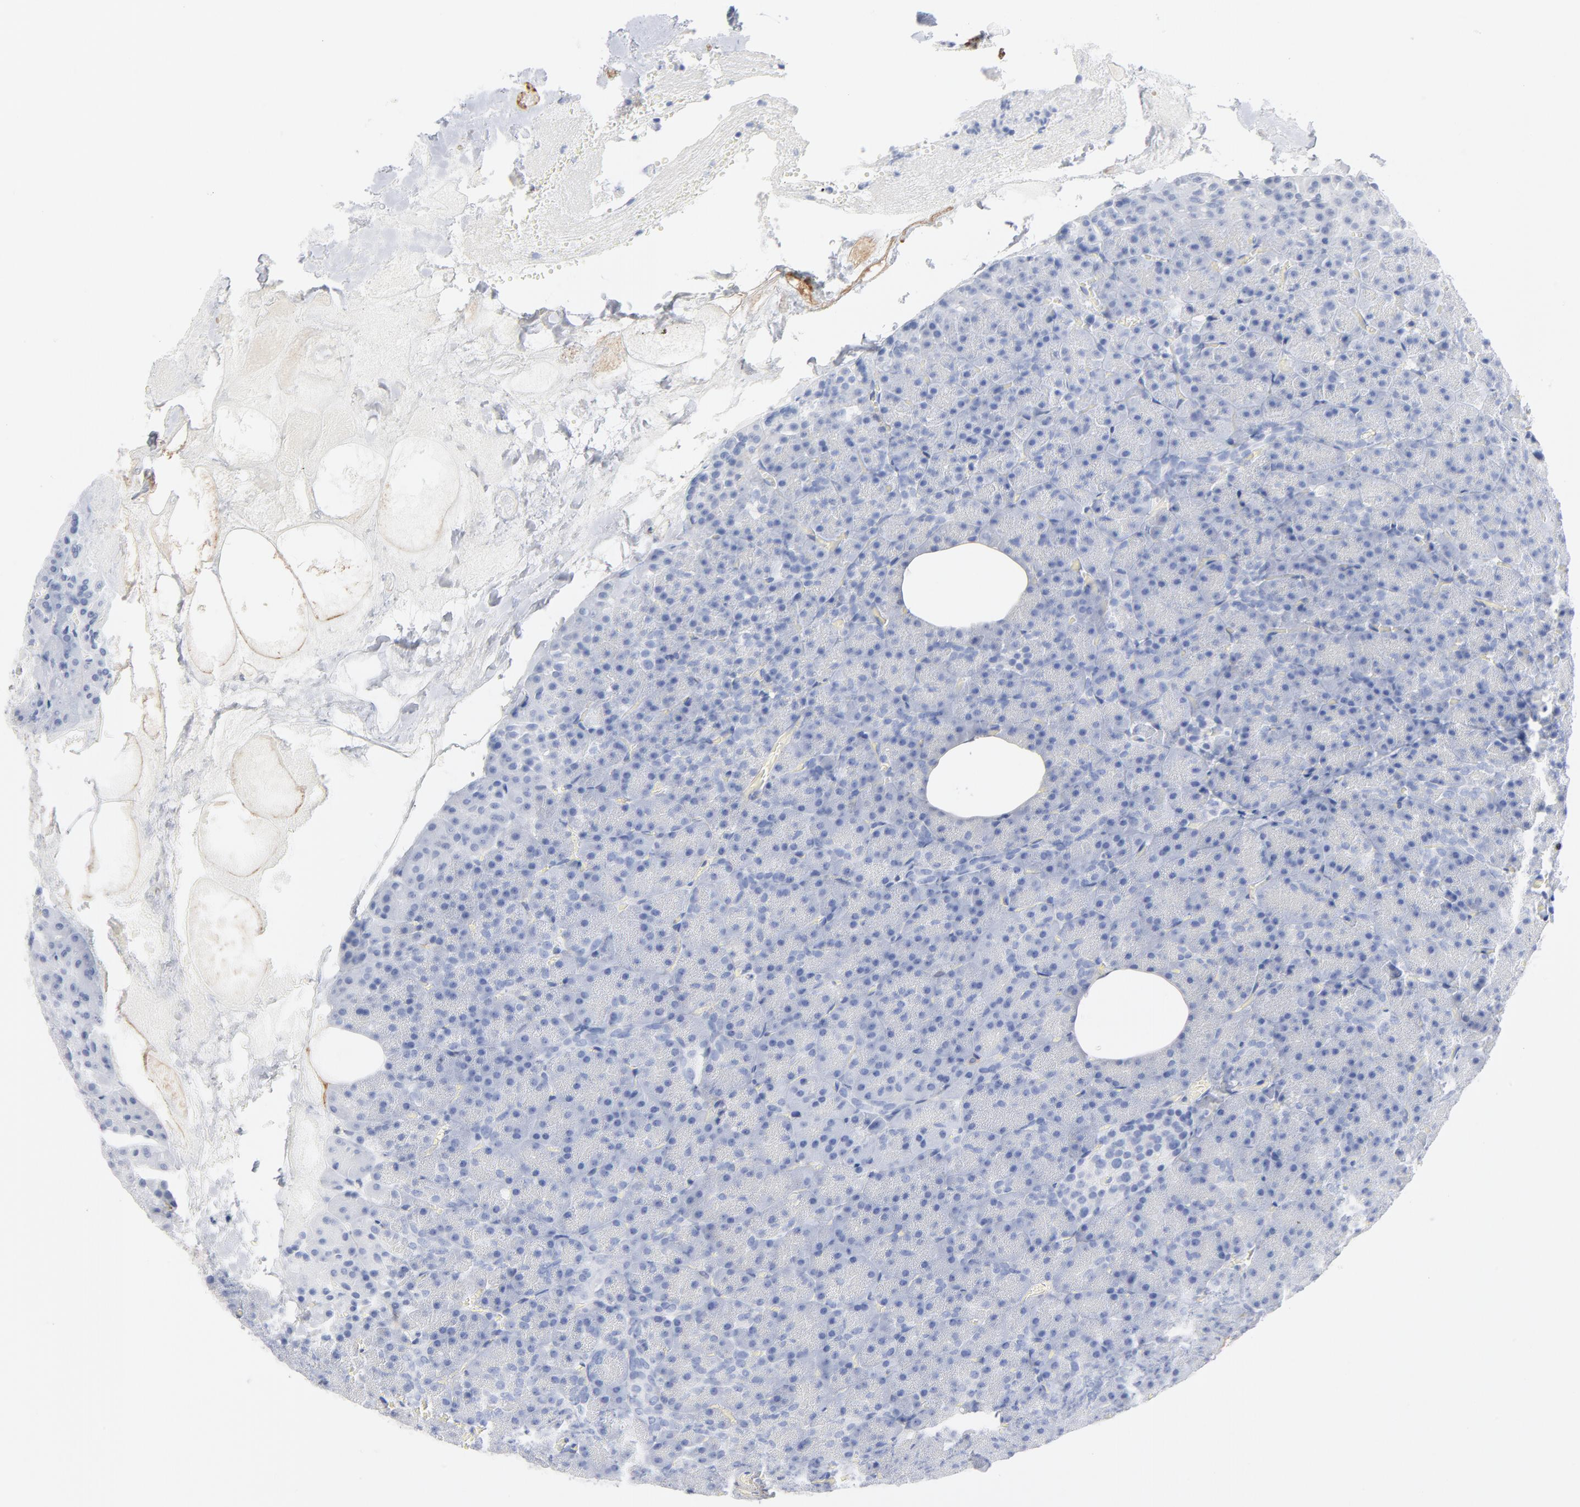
{"staining": {"intensity": "negative", "quantity": "none", "location": "none"}, "tissue": "carcinoid", "cell_type": "Tumor cells", "image_type": "cancer", "snomed": [{"axis": "morphology", "description": "Normal tissue, NOS"}, {"axis": "morphology", "description": "Carcinoid, malignant, NOS"}, {"axis": "topography", "description": "Pancreas"}], "caption": "Immunohistochemistry (IHC) of human carcinoid (malignant) shows no positivity in tumor cells.", "gene": "AGTR1", "patient": {"sex": "female", "age": 35}}